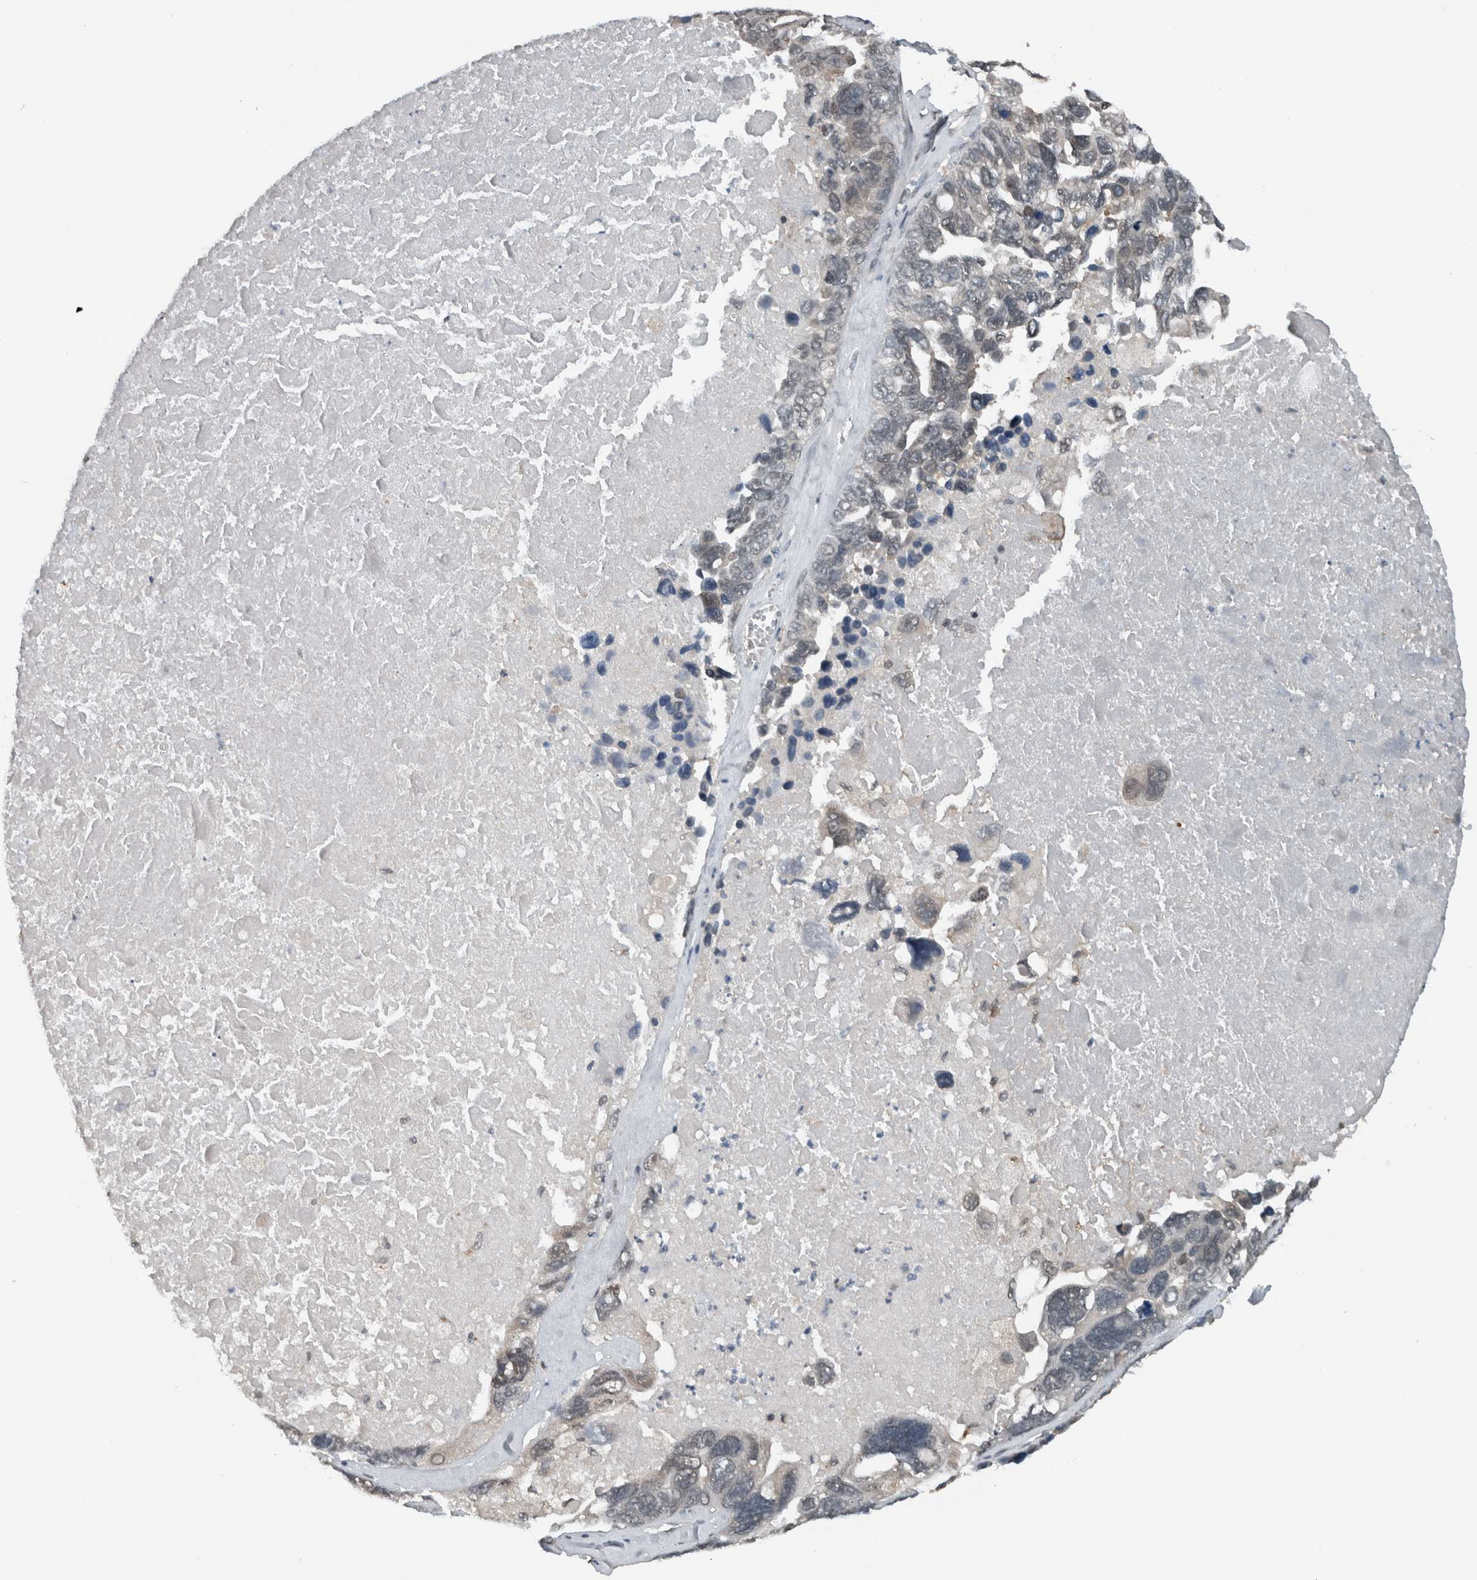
{"staining": {"intensity": "negative", "quantity": "none", "location": "none"}, "tissue": "ovarian cancer", "cell_type": "Tumor cells", "image_type": "cancer", "snomed": [{"axis": "morphology", "description": "Cystadenocarcinoma, serous, NOS"}, {"axis": "topography", "description": "Ovary"}], "caption": "Serous cystadenocarcinoma (ovarian) stained for a protein using IHC exhibits no positivity tumor cells.", "gene": "SPAG7", "patient": {"sex": "female", "age": 79}}